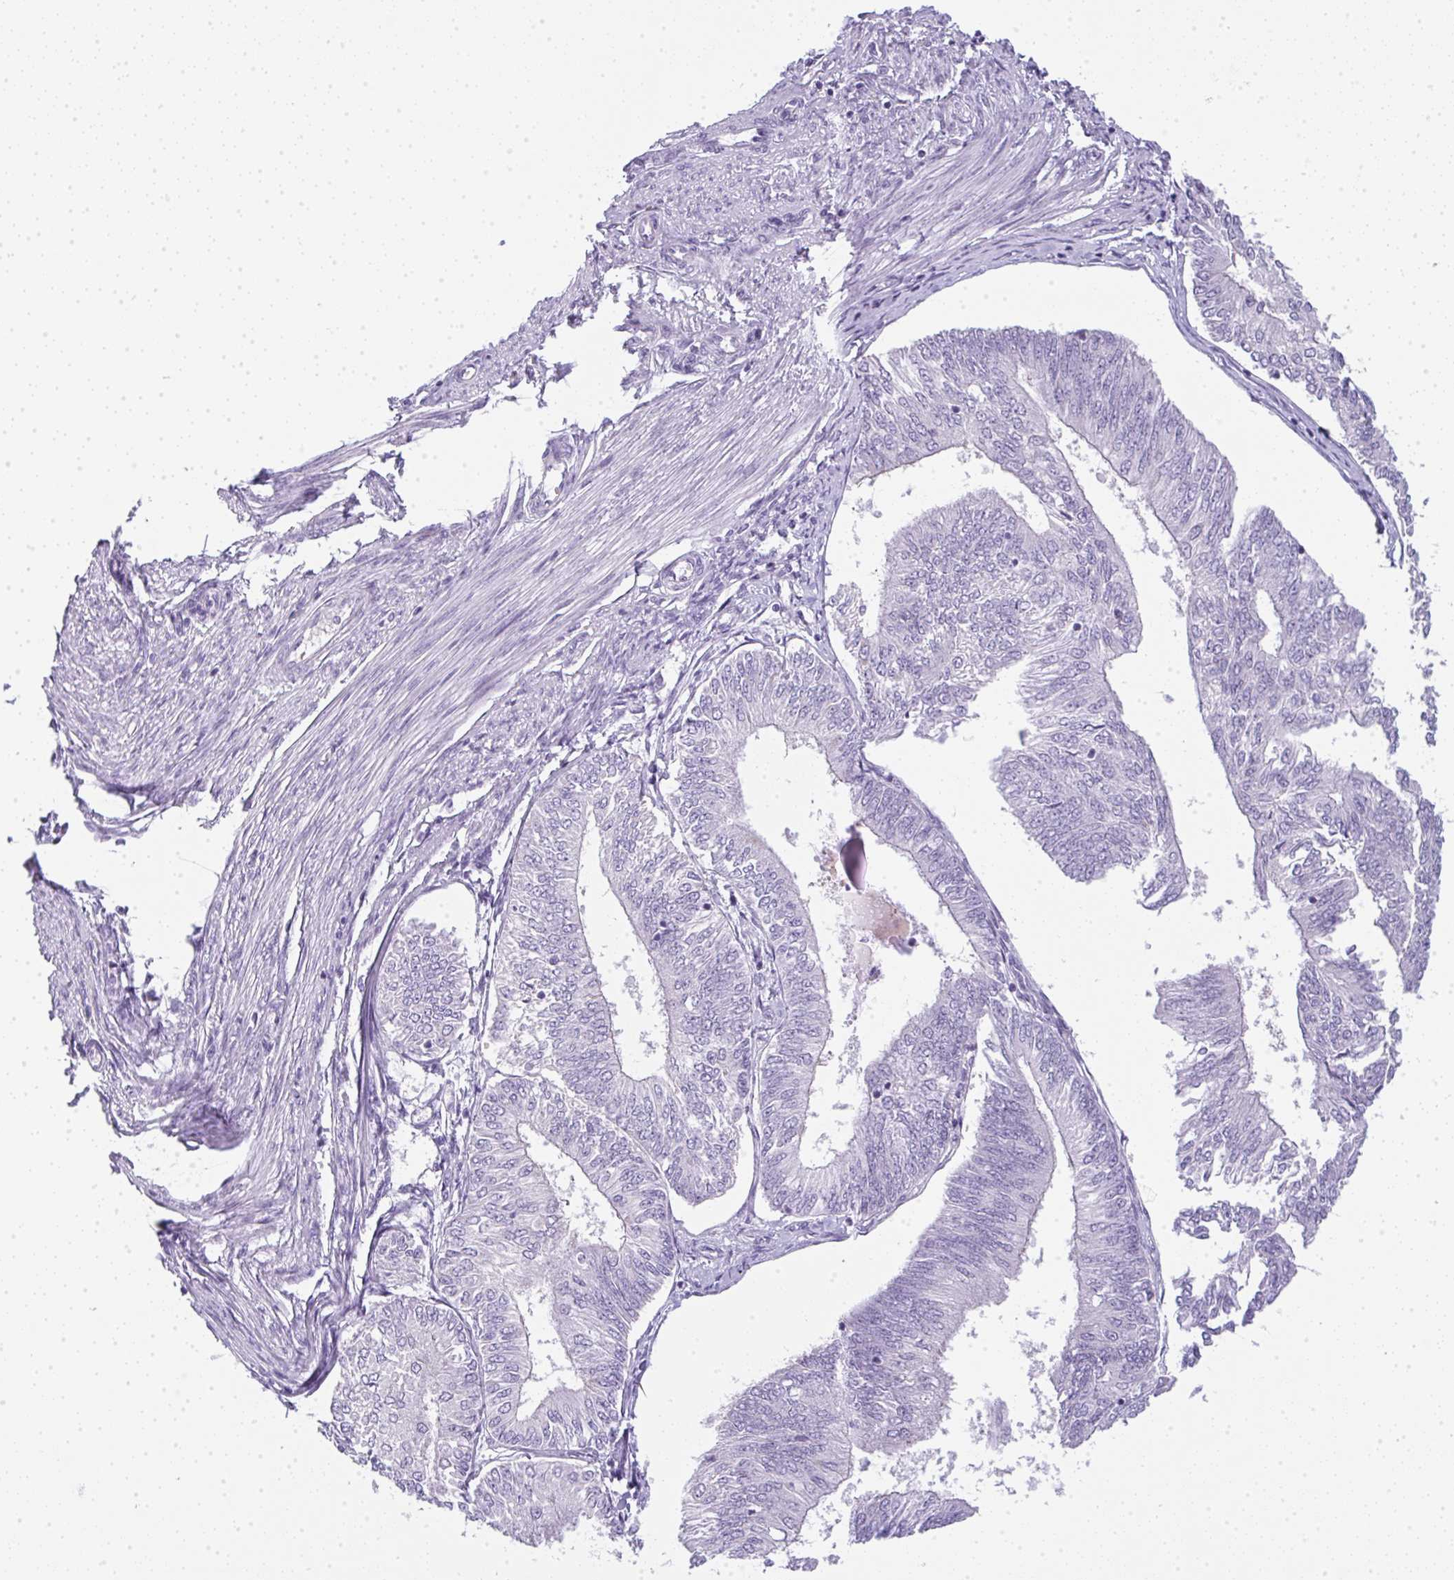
{"staining": {"intensity": "negative", "quantity": "none", "location": "none"}, "tissue": "endometrial cancer", "cell_type": "Tumor cells", "image_type": "cancer", "snomed": [{"axis": "morphology", "description": "Adenocarcinoma, NOS"}, {"axis": "topography", "description": "Endometrium"}], "caption": "A photomicrograph of human endometrial cancer is negative for staining in tumor cells. (DAB immunohistochemistry visualized using brightfield microscopy, high magnification).", "gene": "LPAR4", "patient": {"sex": "female", "age": 58}}